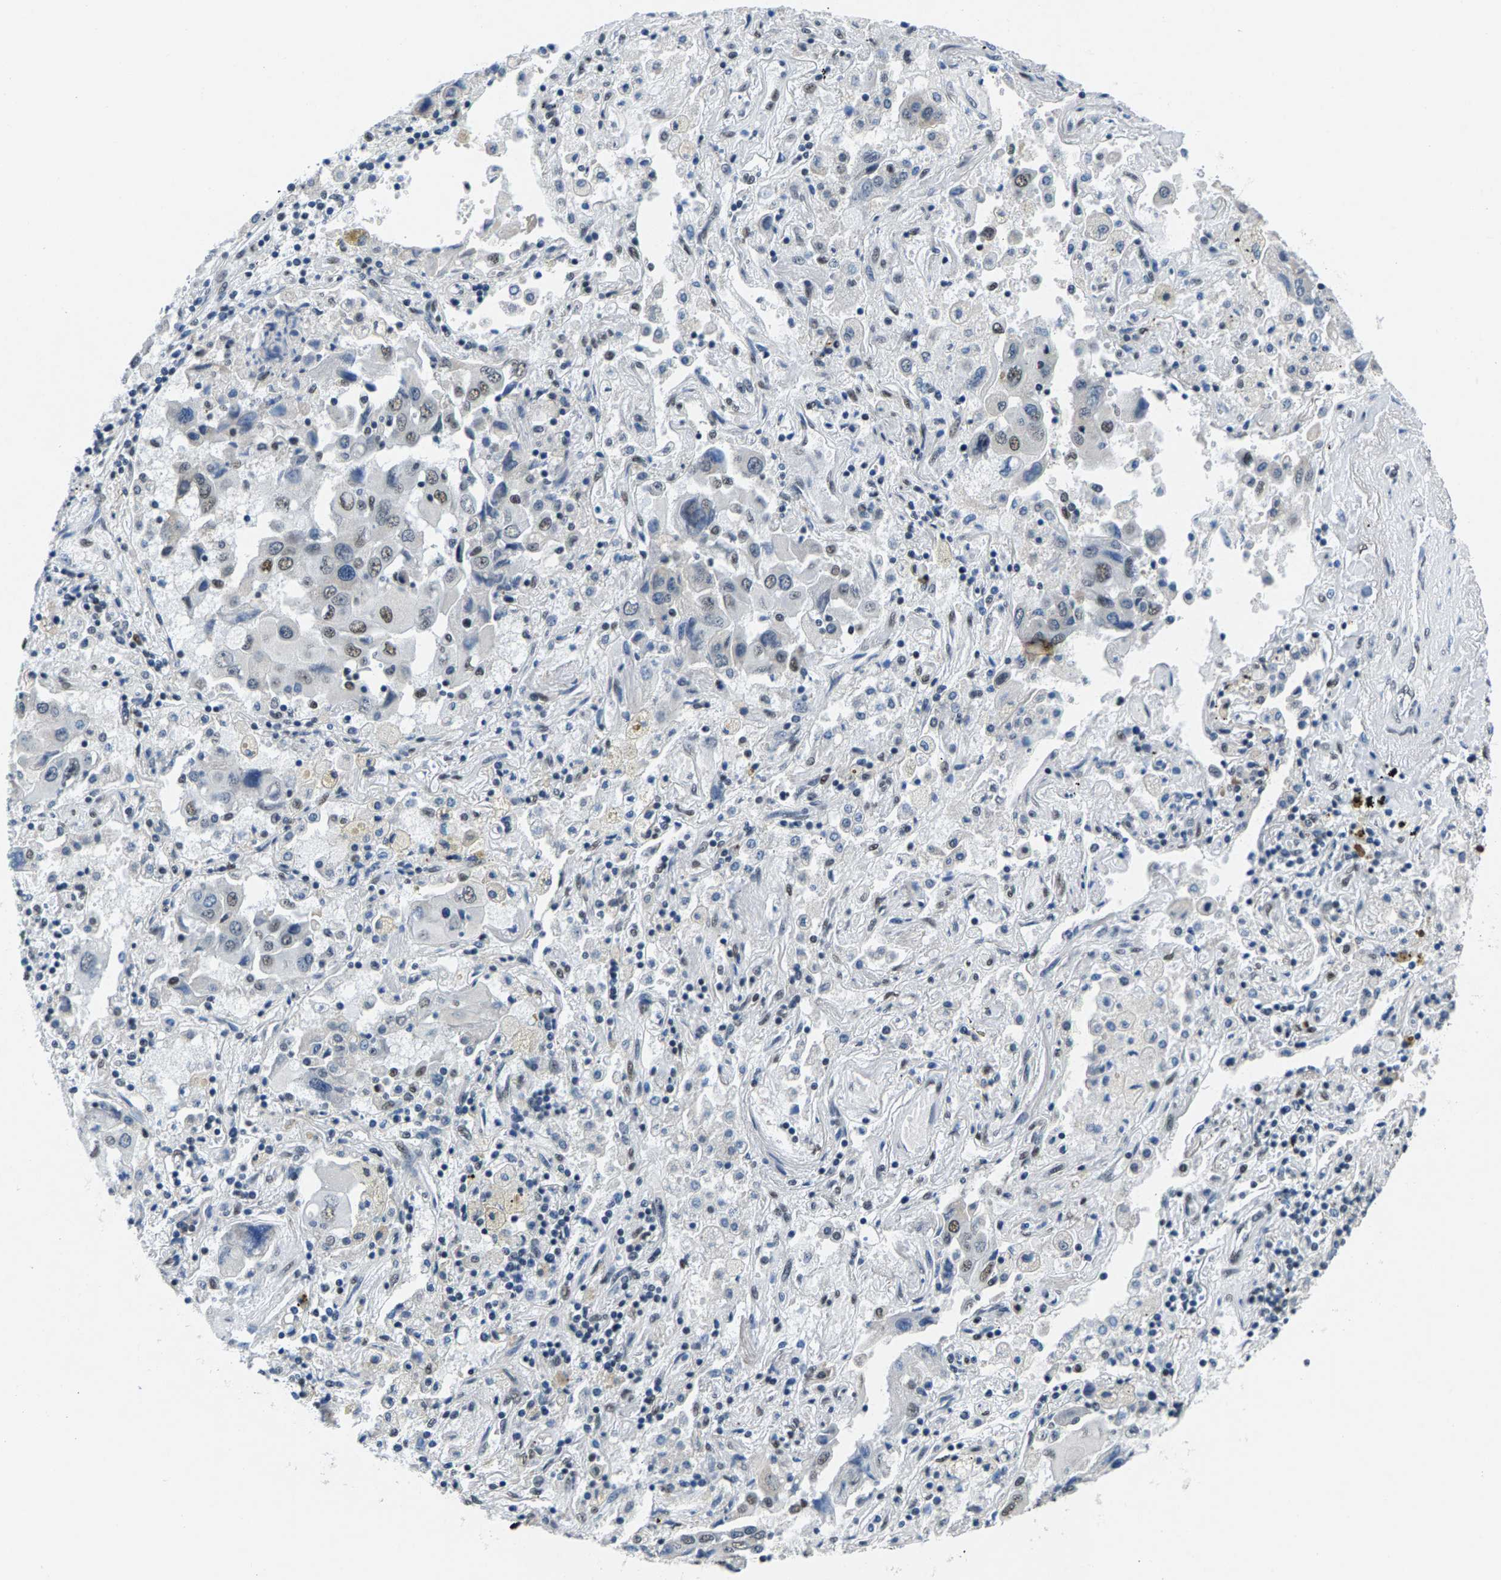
{"staining": {"intensity": "weak", "quantity": "25%-75%", "location": "nuclear"}, "tissue": "lung cancer", "cell_type": "Tumor cells", "image_type": "cancer", "snomed": [{"axis": "morphology", "description": "Adenocarcinoma, NOS"}, {"axis": "topography", "description": "Lung"}], "caption": "The image exhibits a brown stain indicating the presence of a protein in the nuclear of tumor cells in lung cancer. (Brightfield microscopy of DAB IHC at high magnification).", "gene": "ATF2", "patient": {"sex": "female", "age": 65}}